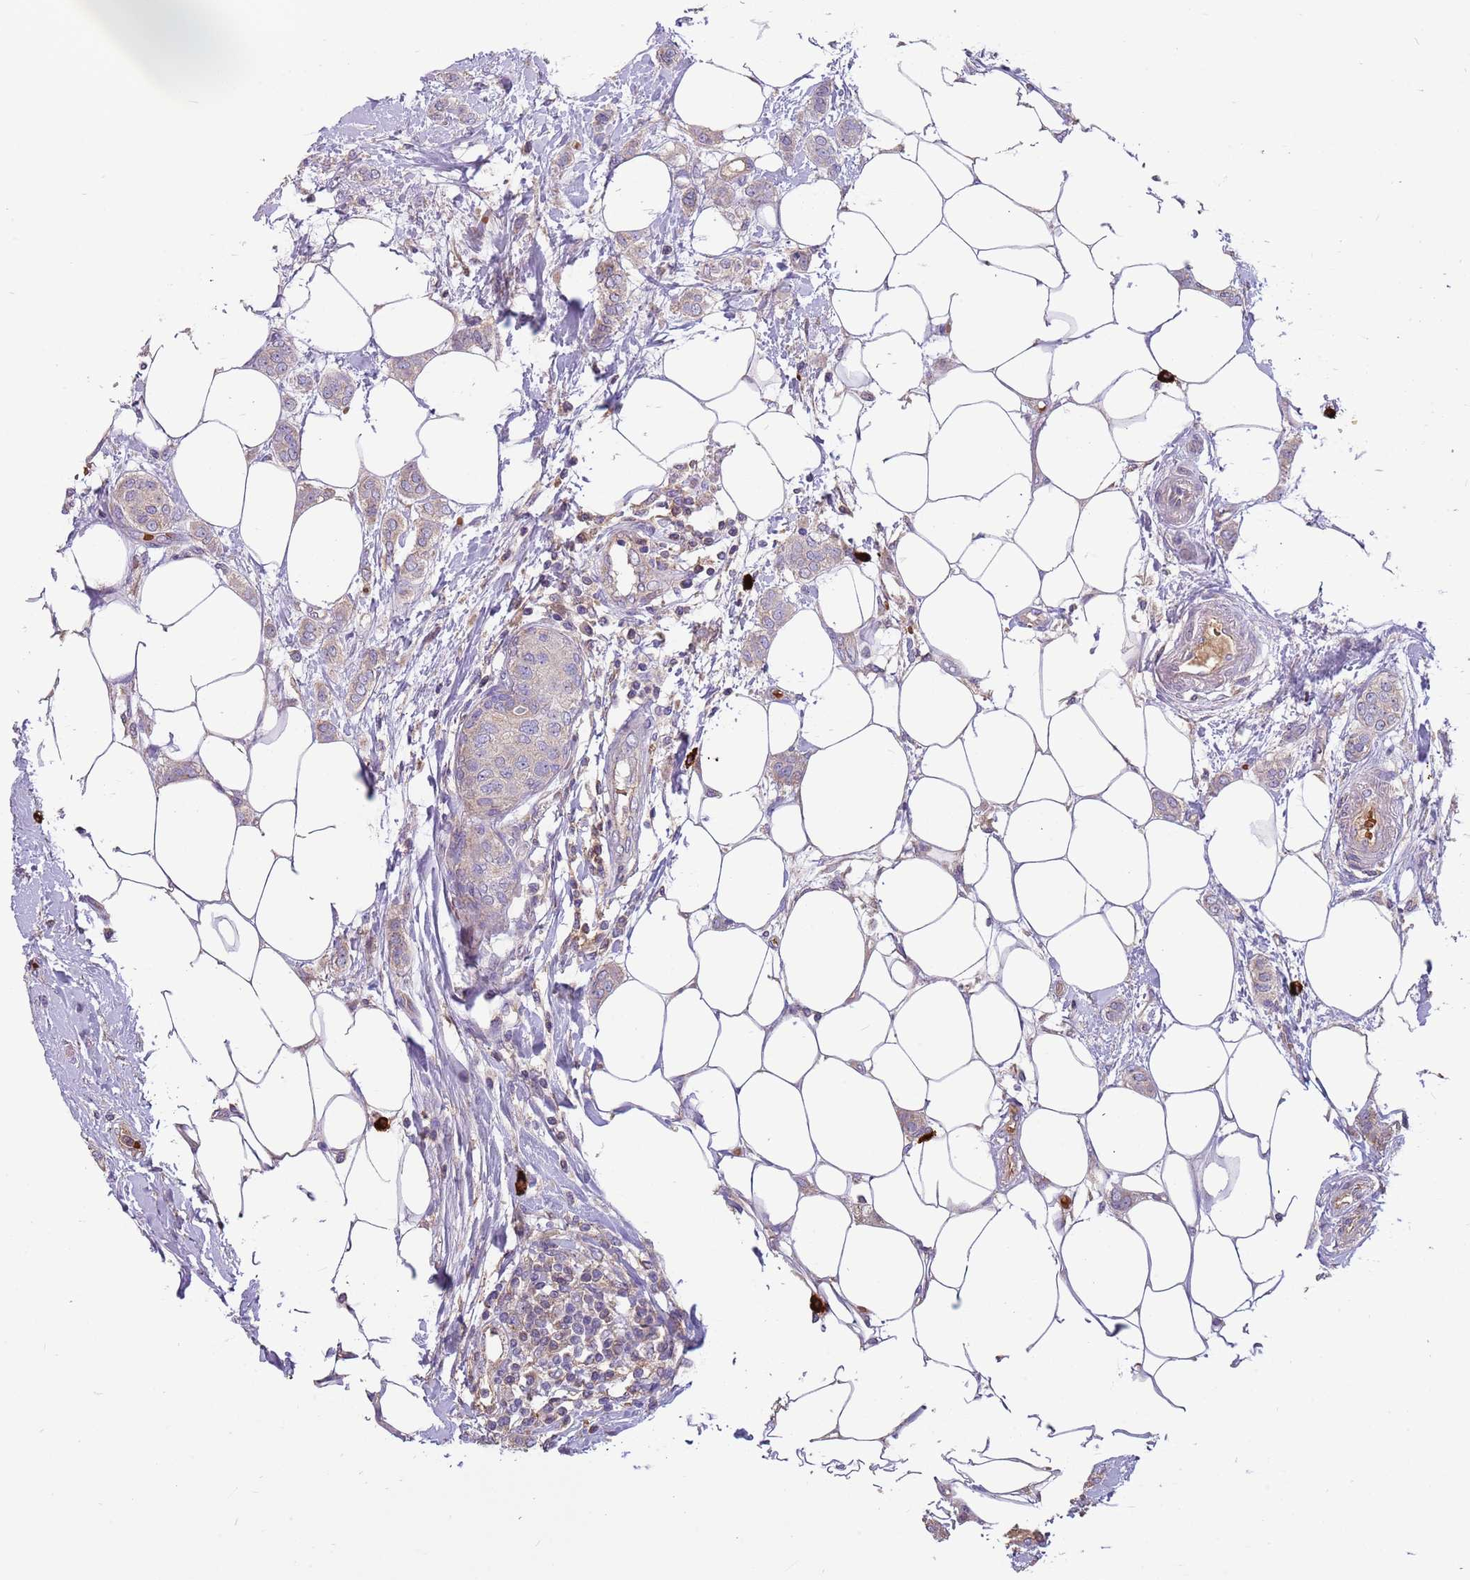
{"staining": {"intensity": "negative", "quantity": "none", "location": "none"}, "tissue": "breast cancer", "cell_type": "Tumor cells", "image_type": "cancer", "snomed": [{"axis": "morphology", "description": "Duct carcinoma"}, {"axis": "topography", "description": "Breast"}], "caption": "The image shows no staining of tumor cells in breast invasive ductal carcinoma.", "gene": "TRMO", "patient": {"sex": "female", "age": 72}}